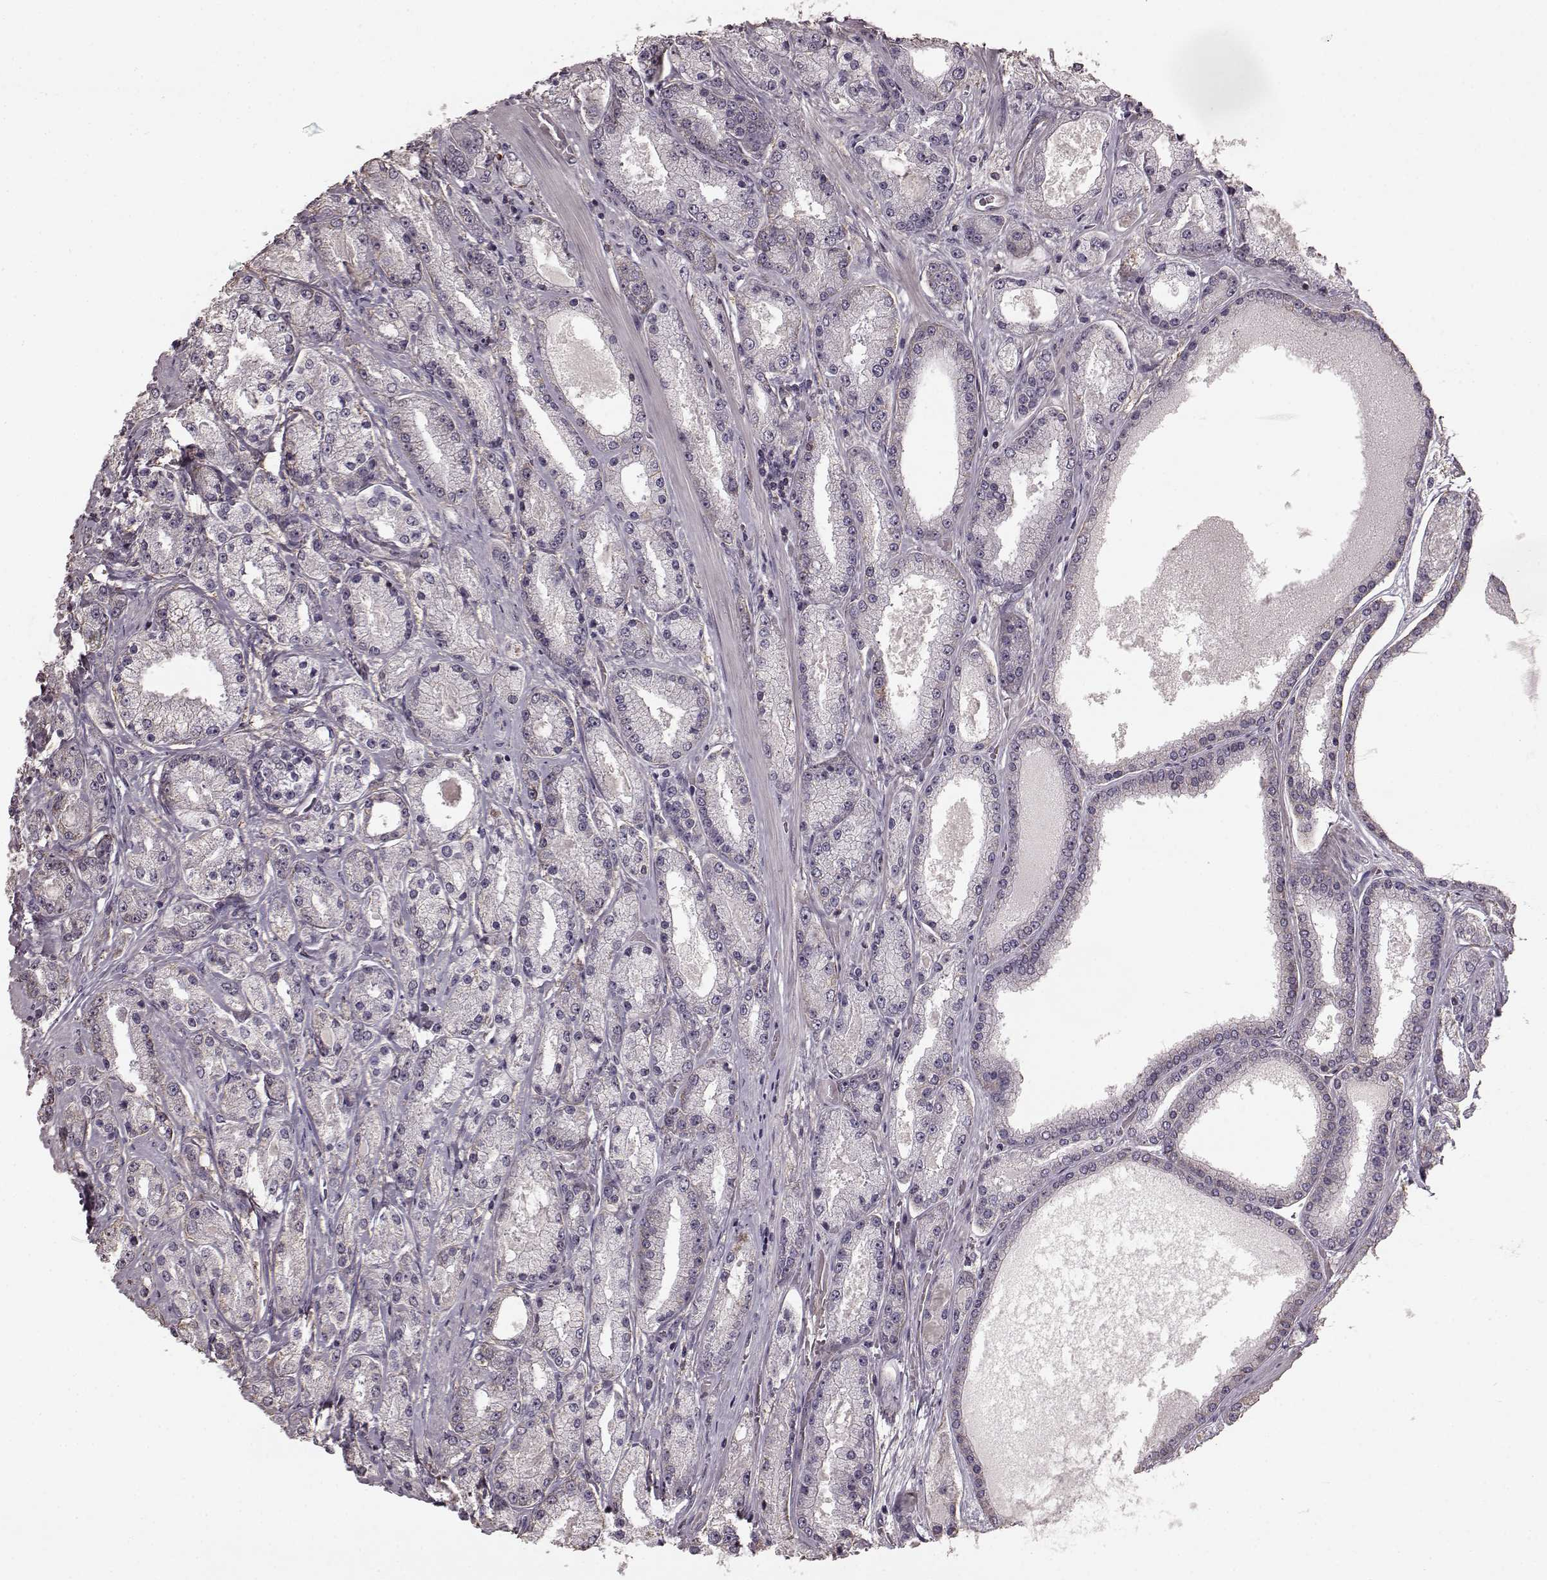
{"staining": {"intensity": "weak", "quantity": "<25%", "location": "cytoplasmic/membranous"}, "tissue": "prostate cancer", "cell_type": "Tumor cells", "image_type": "cancer", "snomed": [{"axis": "morphology", "description": "Adenocarcinoma, High grade"}, {"axis": "topography", "description": "Prostate"}], "caption": "This is a photomicrograph of IHC staining of prostate cancer (high-grade adenocarcinoma), which shows no staining in tumor cells.", "gene": "PDCD1", "patient": {"sex": "male", "age": 67}}